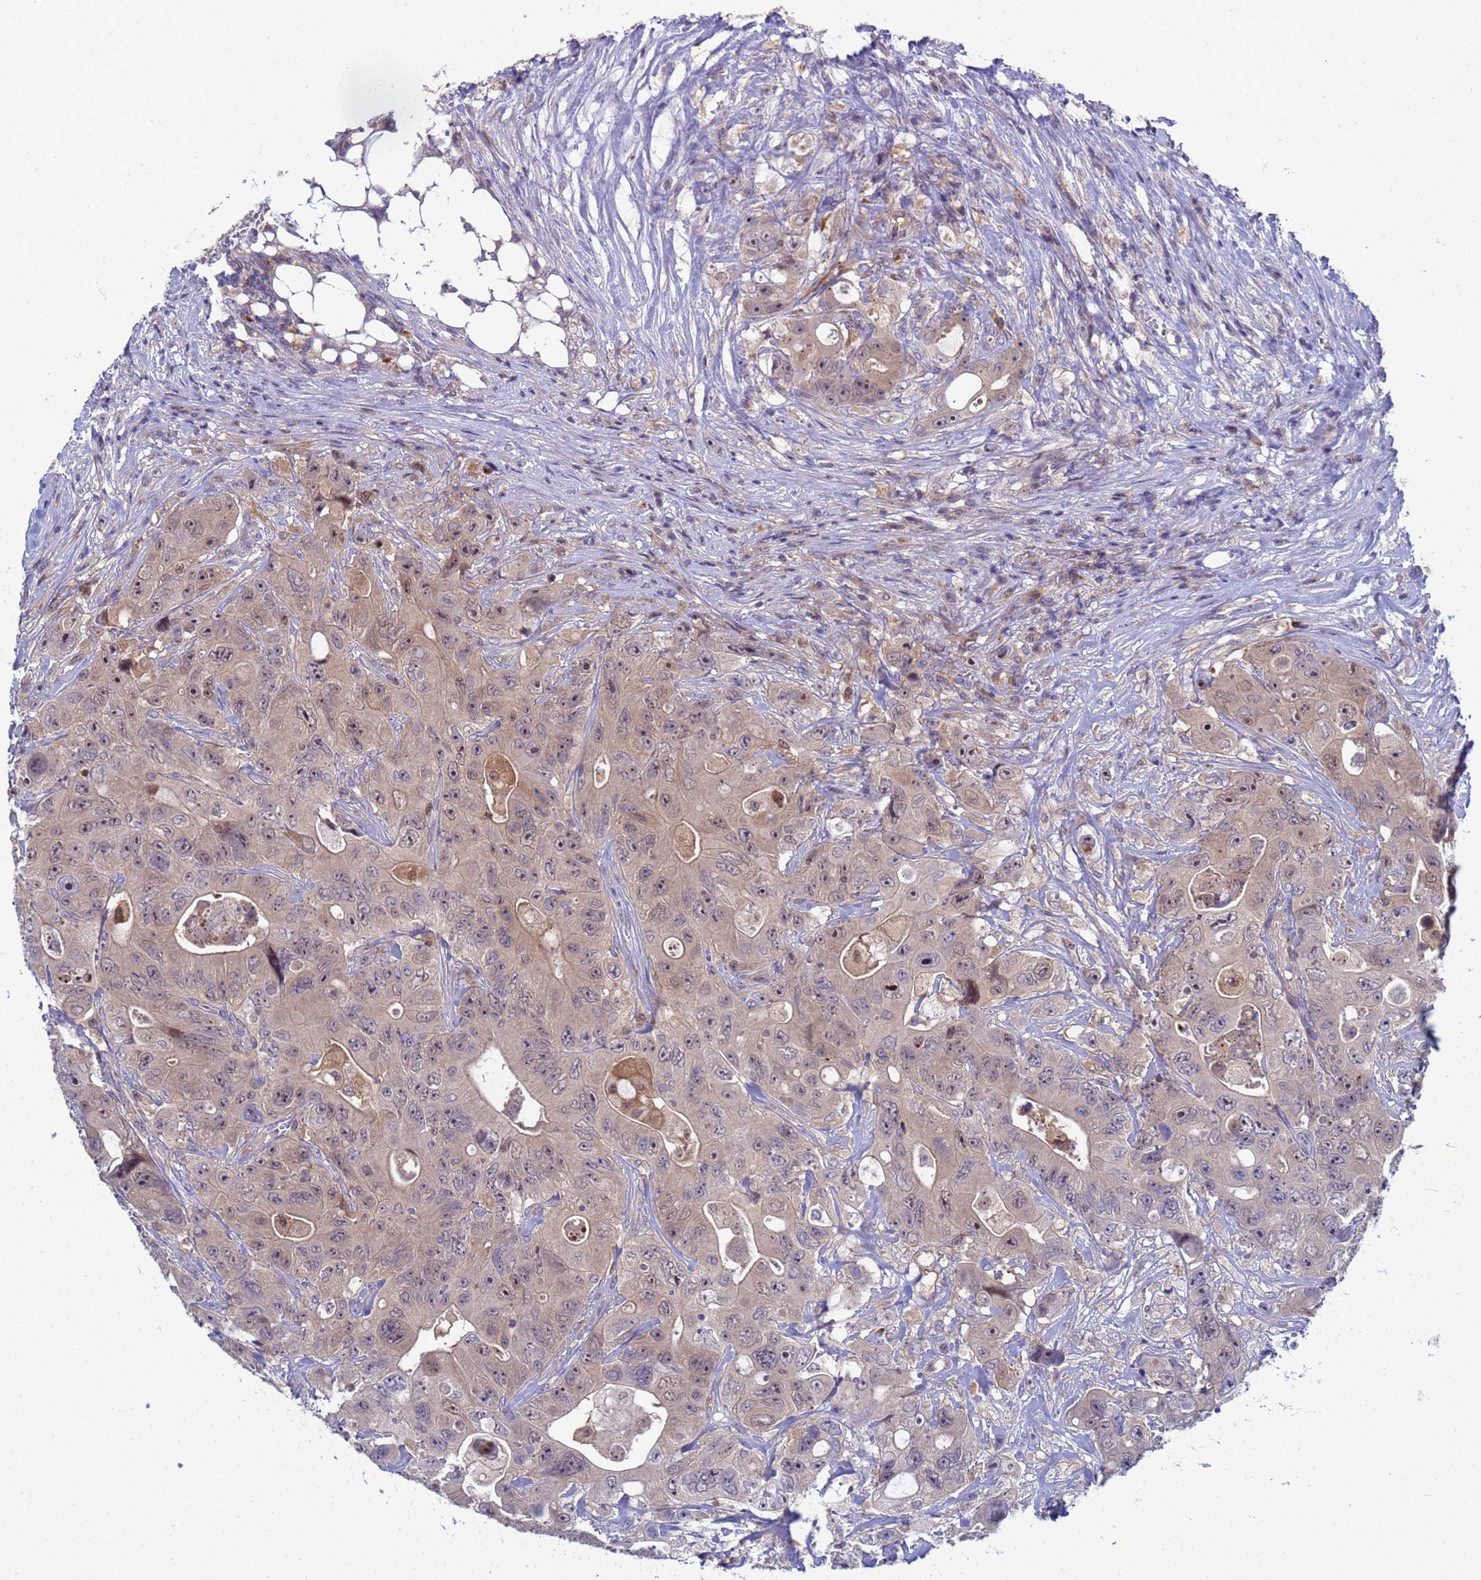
{"staining": {"intensity": "moderate", "quantity": "25%-75%", "location": "cytoplasmic/membranous,nuclear"}, "tissue": "colorectal cancer", "cell_type": "Tumor cells", "image_type": "cancer", "snomed": [{"axis": "morphology", "description": "Adenocarcinoma, NOS"}, {"axis": "topography", "description": "Colon"}], "caption": "Brown immunohistochemical staining in human colorectal adenocarcinoma reveals moderate cytoplasmic/membranous and nuclear staining in approximately 25%-75% of tumor cells. (Stains: DAB (3,3'-diaminobenzidine) in brown, nuclei in blue, Microscopy: brightfield microscopy at high magnification).", "gene": "ENOSF1", "patient": {"sex": "female", "age": 46}}